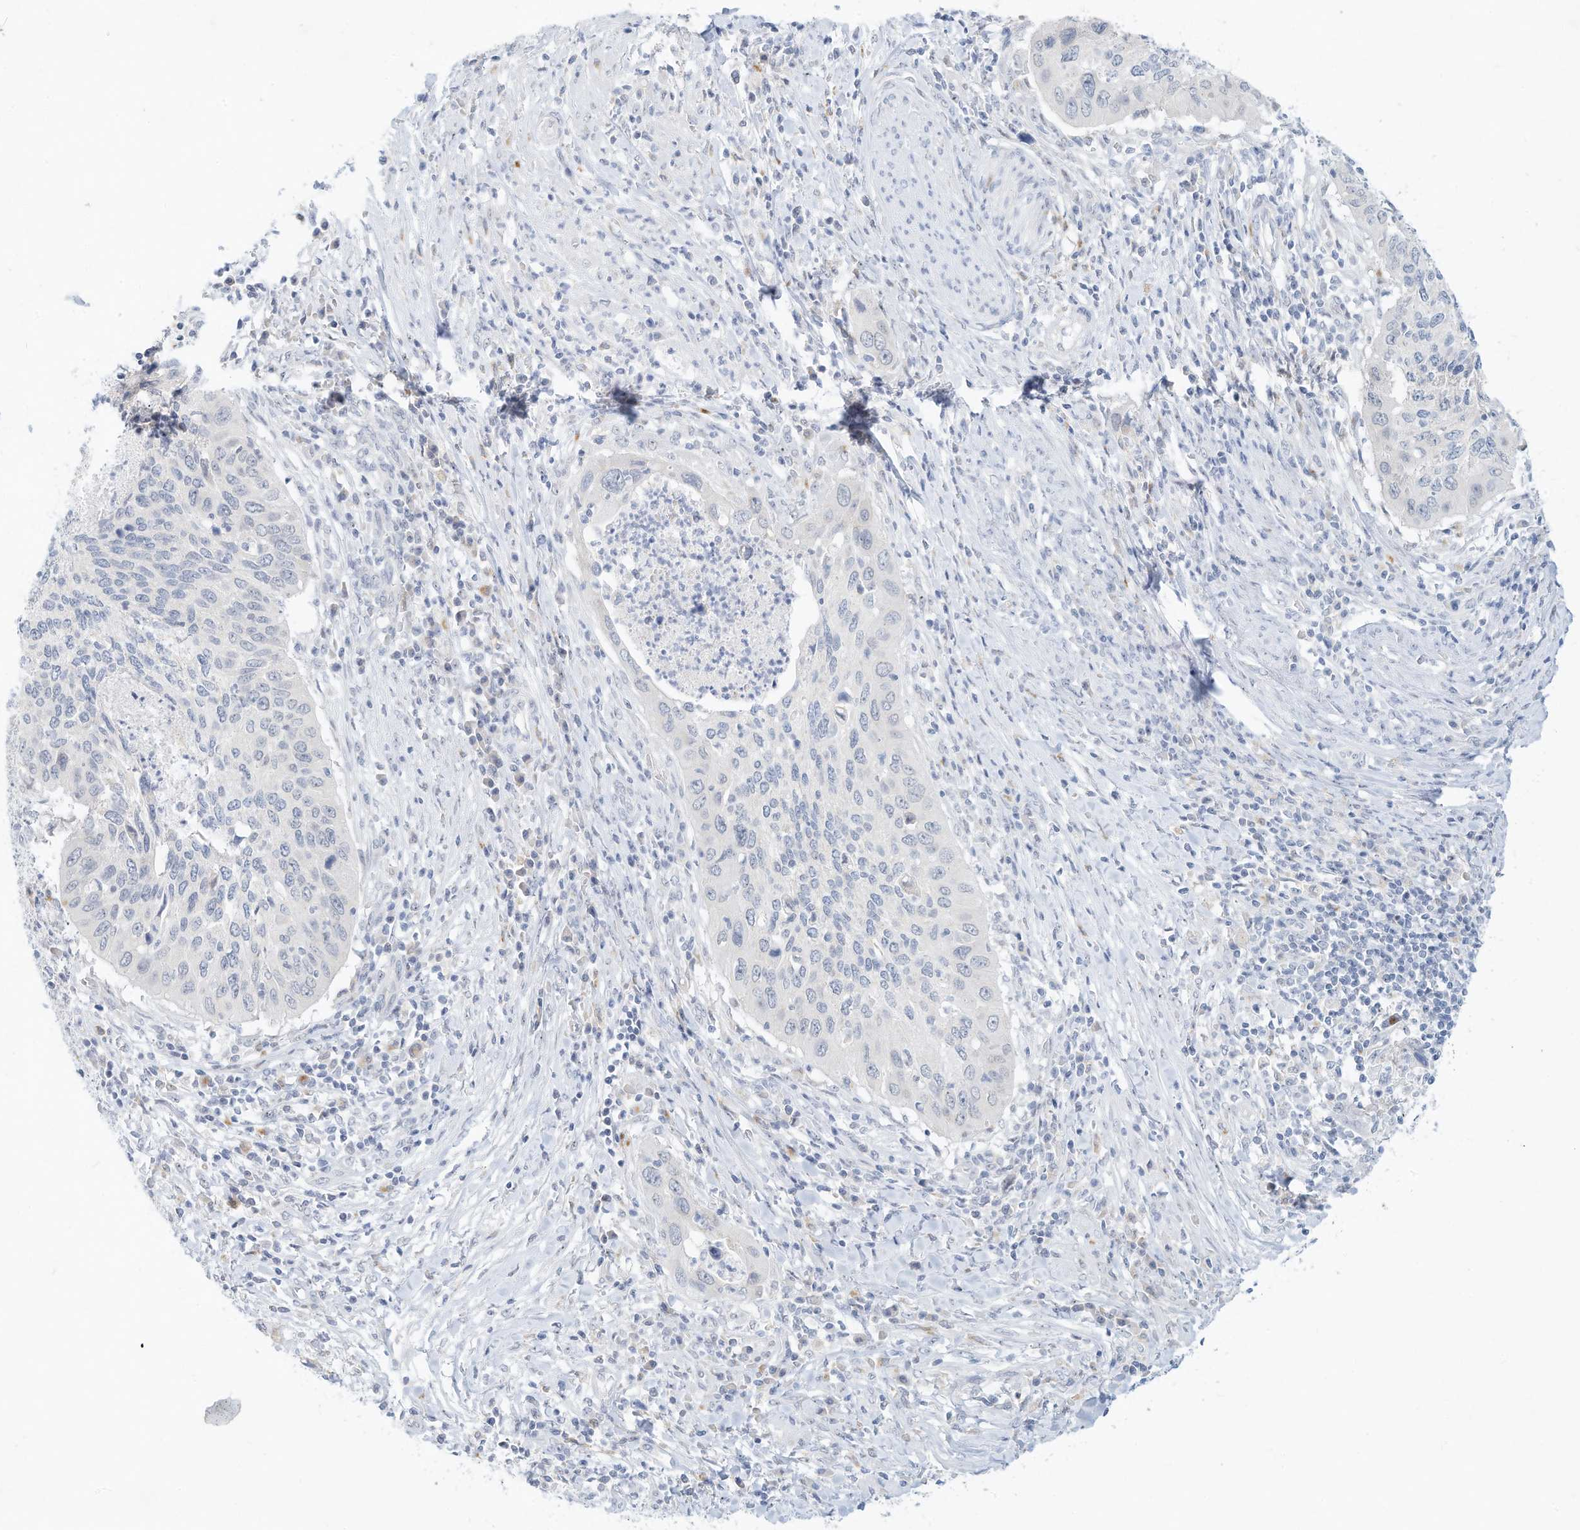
{"staining": {"intensity": "negative", "quantity": "none", "location": "none"}, "tissue": "cervical cancer", "cell_type": "Tumor cells", "image_type": "cancer", "snomed": [{"axis": "morphology", "description": "Squamous cell carcinoma, NOS"}, {"axis": "topography", "description": "Cervix"}], "caption": "IHC of human cervical squamous cell carcinoma reveals no expression in tumor cells.", "gene": "PAK6", "patient": {"sex": "female", "age": 38}}